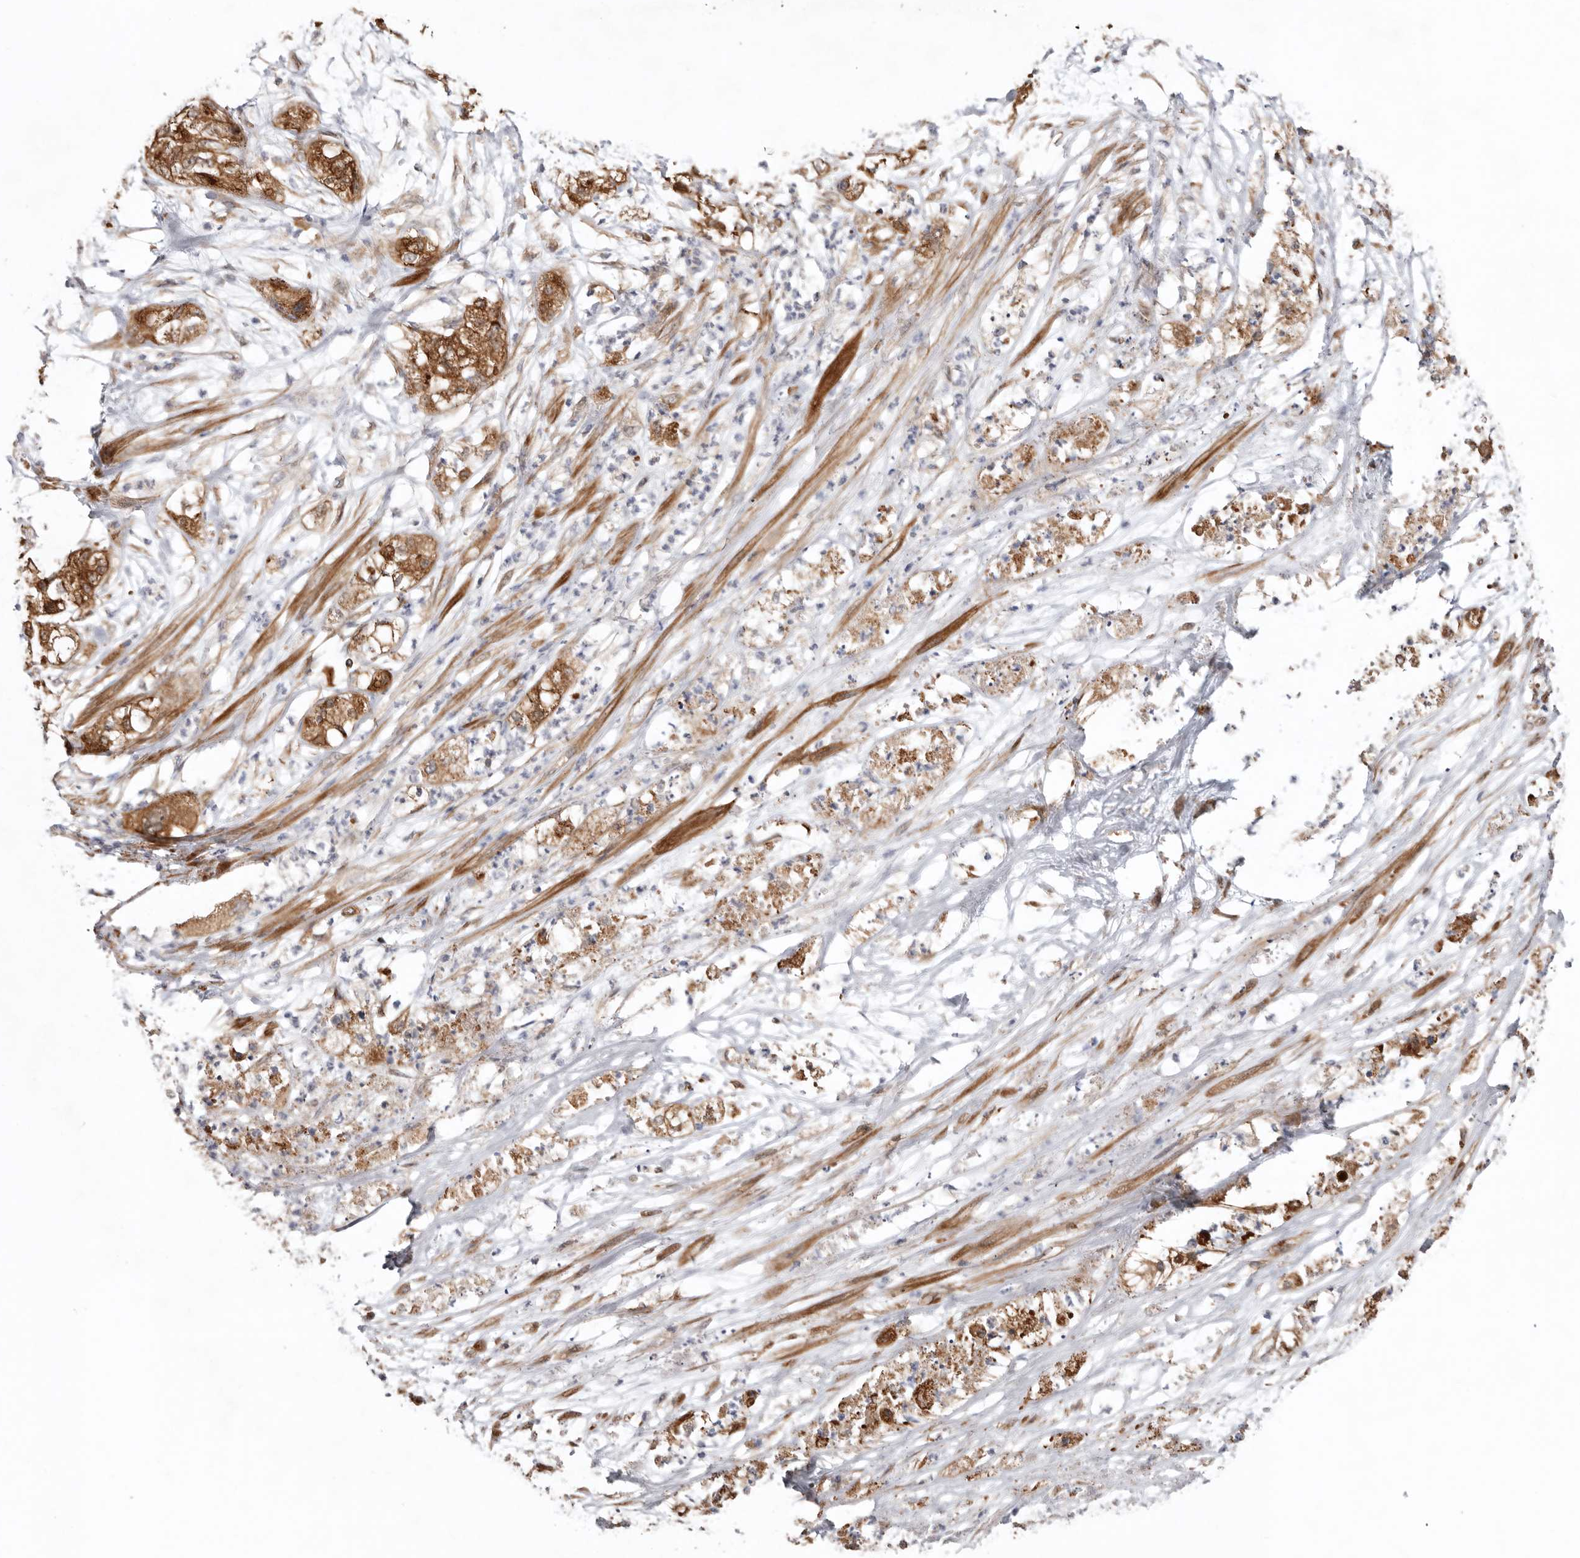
{"staining": {"intensity": "strong", "quantity": ">75%", "location": "cytoplasmic/membranous"}, "tissue": "pancreatic cancer", "cell_type": "Tumor cells", "image_type": "cancer", "snomed": [{"axis": "morphology", "description": "Adenocarcinoma, NOS"}, {"axis": "topography", "description": "Pancreas"}], "caption": "A high amount of strong cytoplasmic/membranous expression is seen in about >75% of tumor cells in pancreatic cancer tissue.", "gene": "PROKR1", "patient": {"sex": "female", "age": 78}}